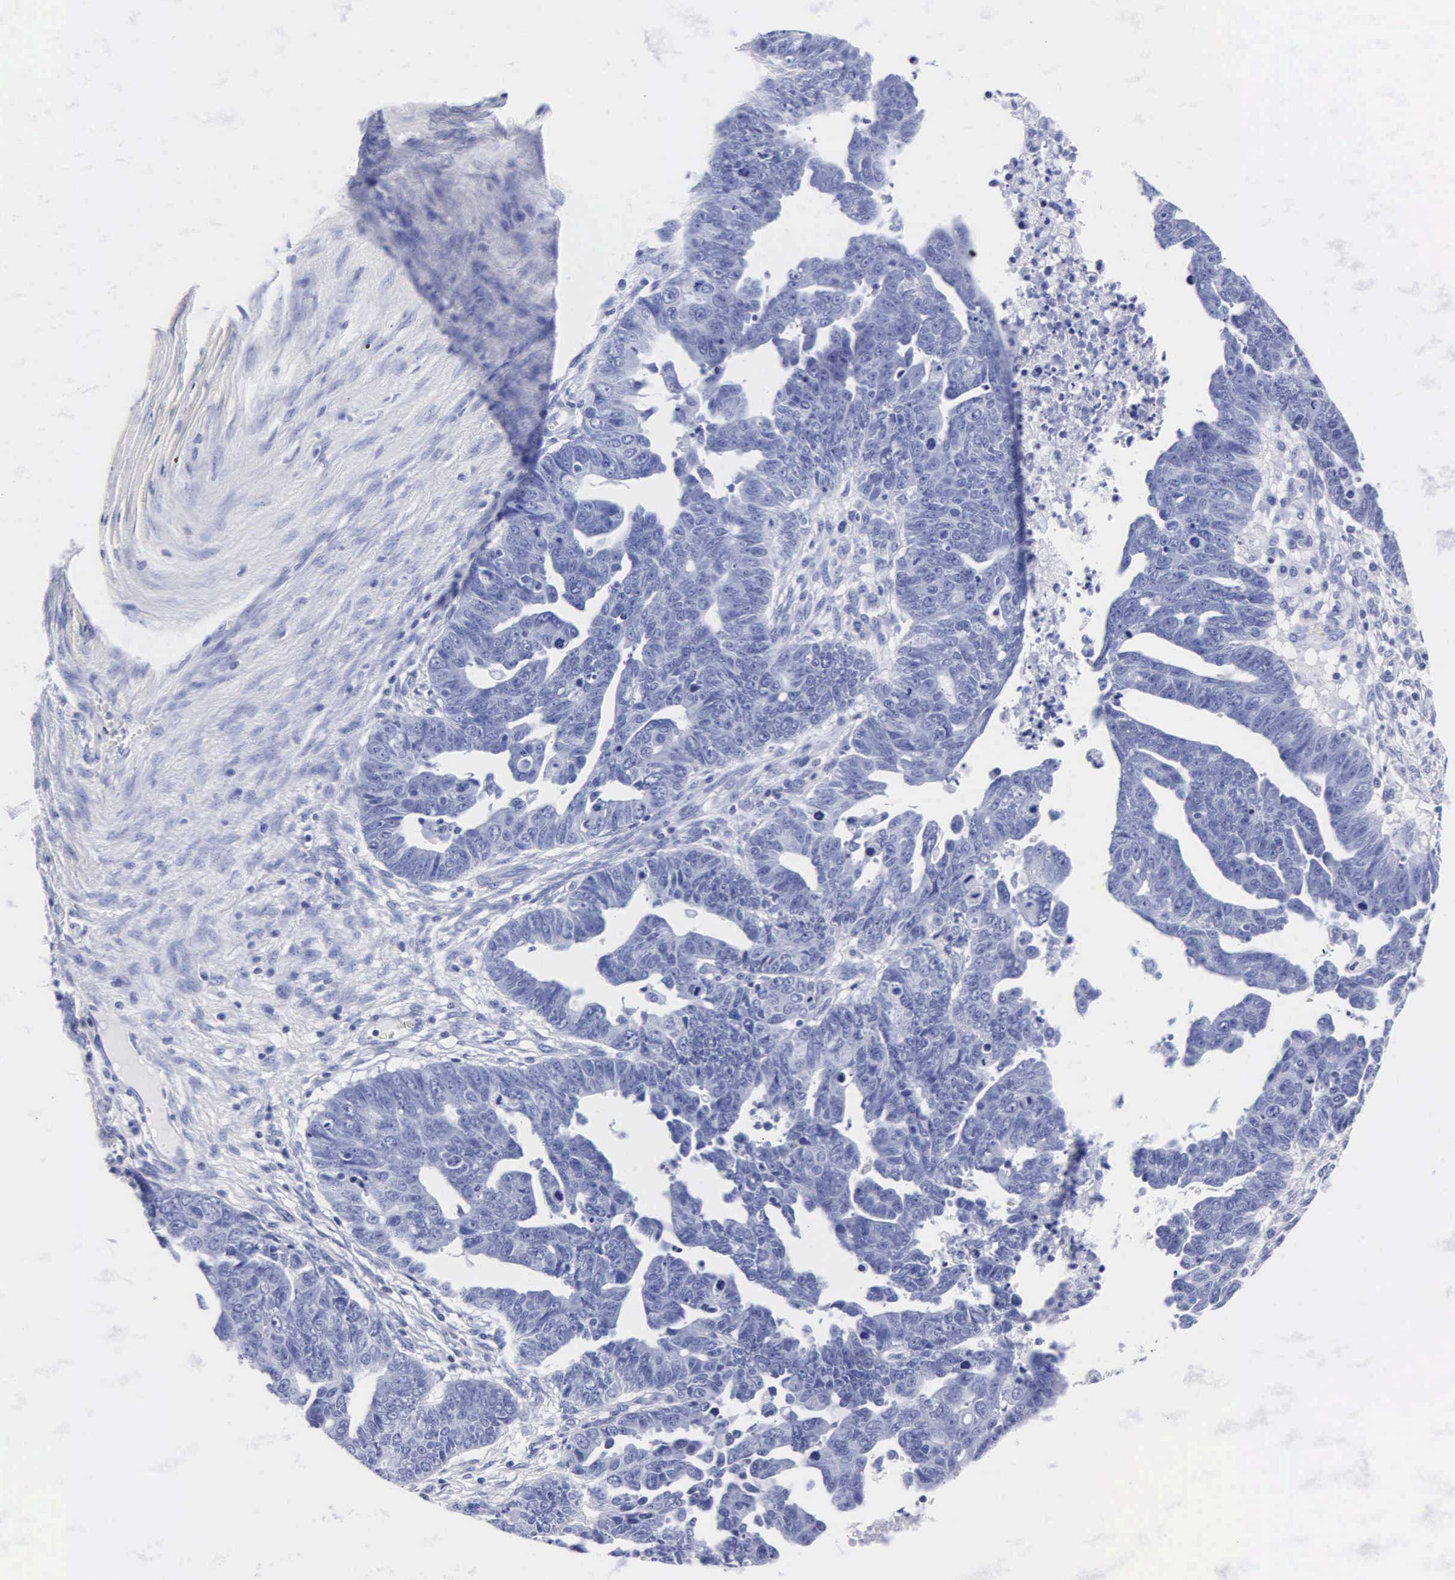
{"staining": {"intensity": "negative", "quantity": "none", "location": "none"}, "tissue": "ovarian cancer", "cell_type": "Tumor cells", "image_type": "cancer", "snomed": [{"axis": "morphology", "description": "Carcinoma, endometroid"}, {"axis": "morphology", "description": "Cystadenocarcinoma, serous, NOS"}, {"axis": "topography", "description": "Ovary"}], "caption": "Tumor cells show no significant positivity in ovarian cancer (endometroid carcinoma).", "gene": "MB", "patient": {"sex": "female", "age": 45}}